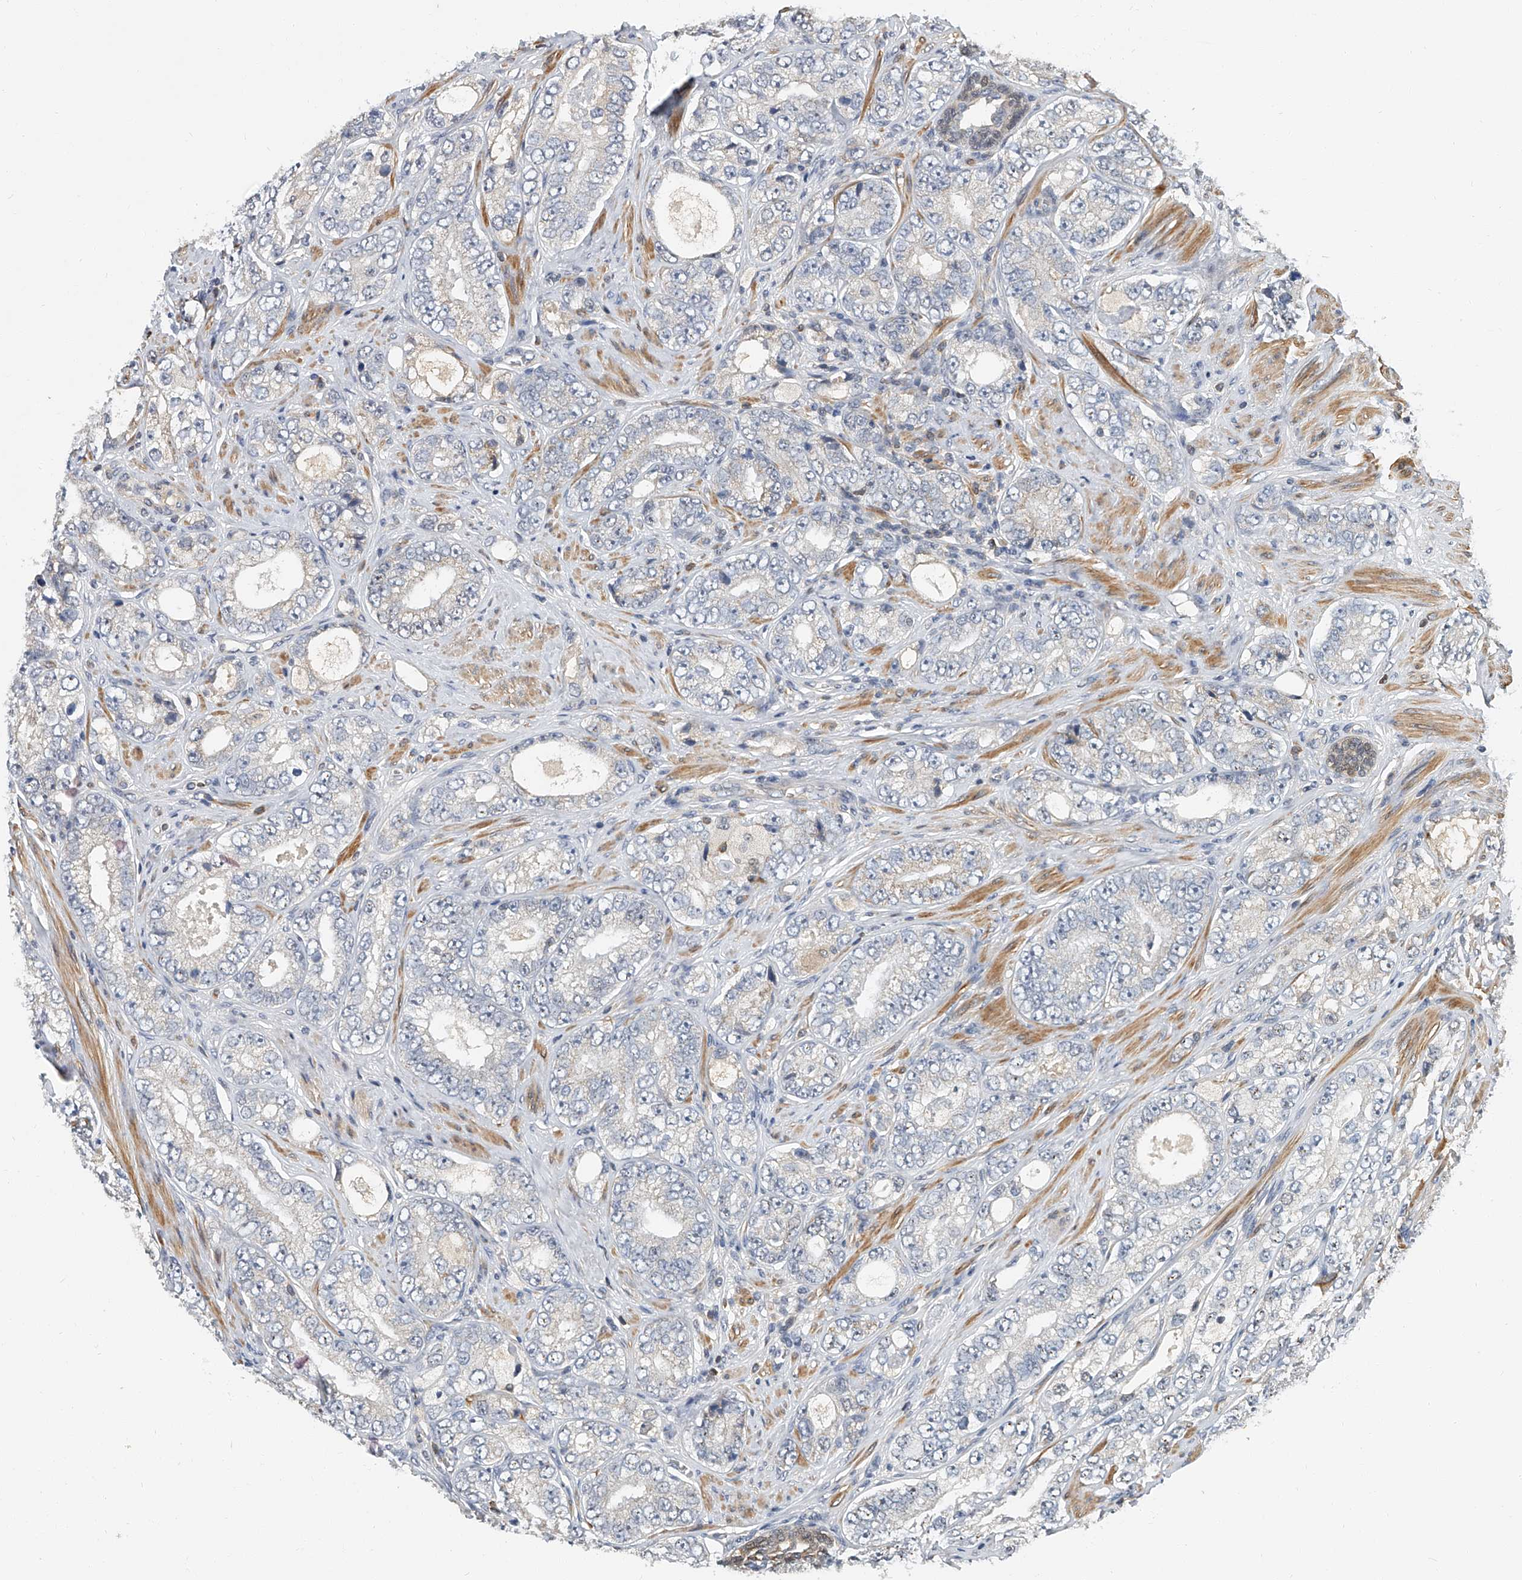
{"staining": {"intensity": "weak", "quantity": "<25%", "location": "cytoplasmic/membranous,nuclear"}, "tissue": "prostate cancer", "cell_type": "Tumor cells", "image_type": "cancer", "snomed": [{"axis": "morphology", "description": "Adenocarcinoma, High grade"}, {"axis": "topography", "description": "Prostate"}], "caption": "This histopathology image is of prostate cancer (adenocarcinoma (high-grade)) stained with immunohistochemistry to label a protein in brown with the nuclei are counter-stained blue. There is no expression in tumor cells.", "gene": "CD200", "patient": {"sex": "male", "age": 56}}